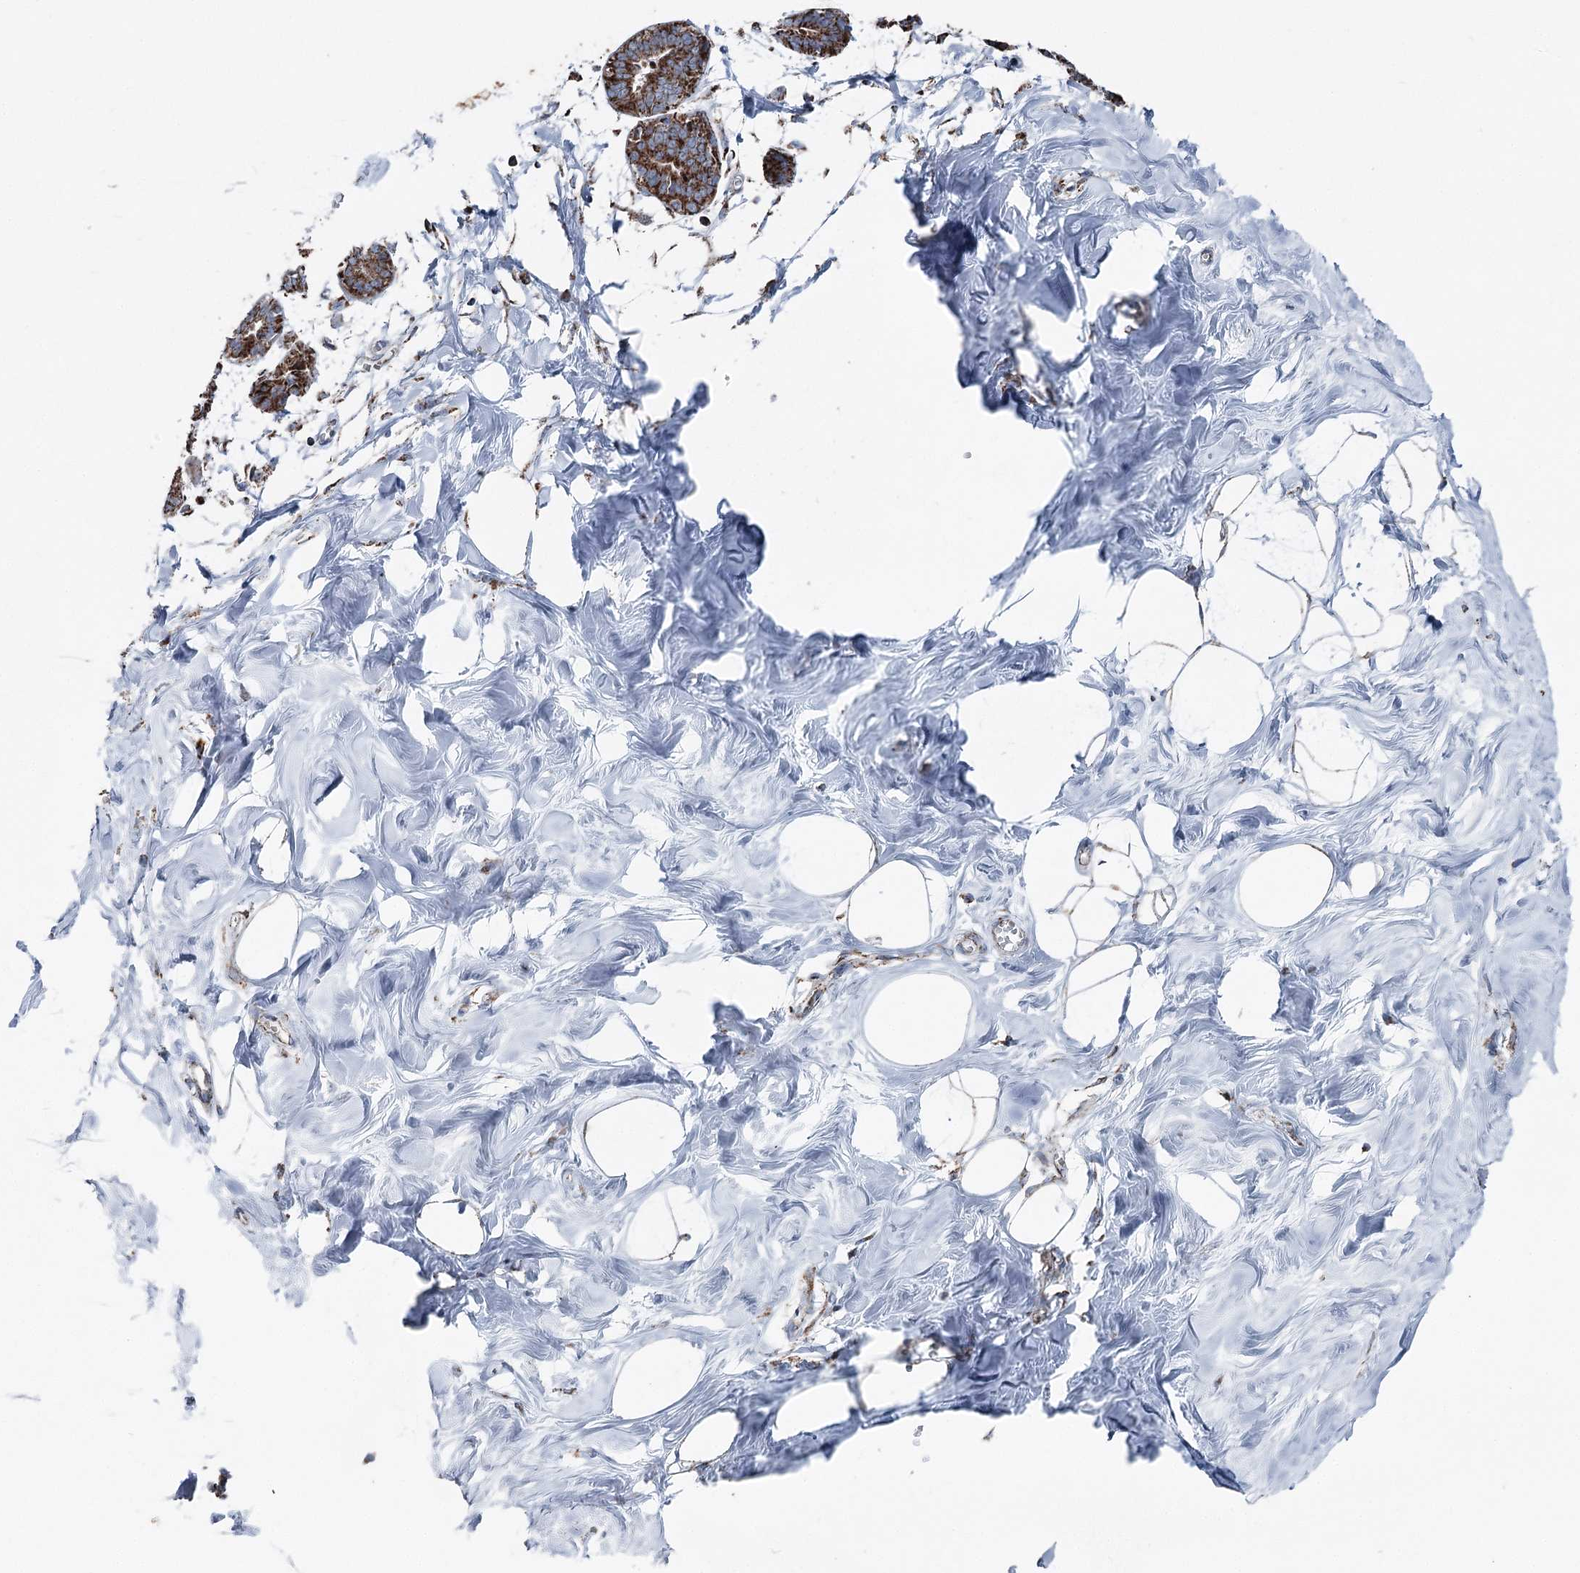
{"staining": {"intensity": "negative", "quantity": "none", "location": "none"}, "tissue": "breast", "cell_type": "Adipocytes", "image_type": "normal", "snomed": [{"axis": "morphology", "description": "Normal tissue, NOS"}, {"axis": "topography", "description": "Breast"}], "caption": "A photomicrograph of human breast is negative for staining in adipocytes. Nuclei are stained in blue.", "gene": "UCN3", "patient": {"sex": "female", "age": 27}}